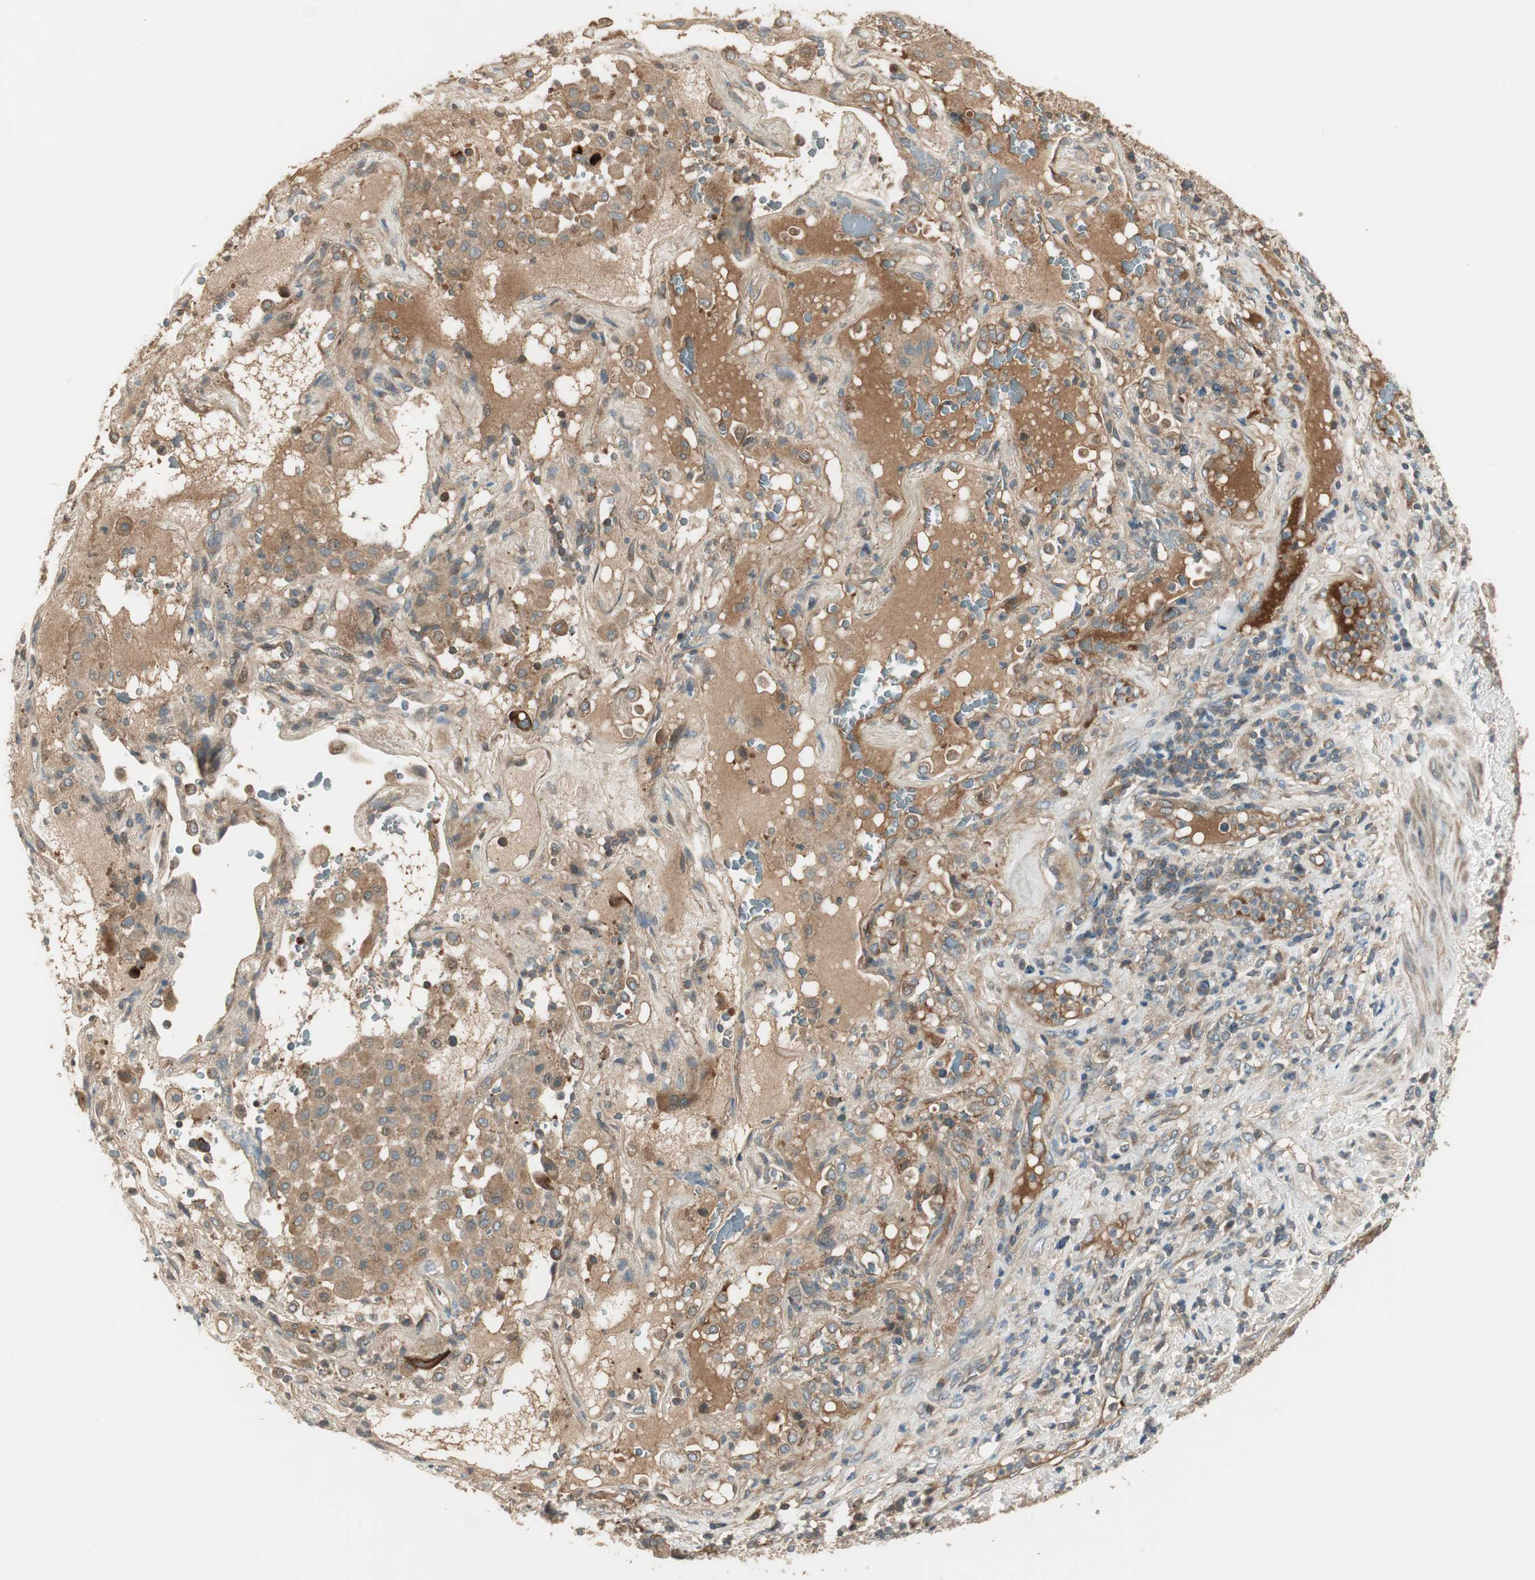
{"staining": {"intensity": "weak", "quantity": ">75%", "location": "cytoplasmic/membranous"}, "tissue": "lung cancer", "cell_type": "Tumor cells", "image_type": "cancer", "snomed": [{"axis": "morphology", "description": "Squamous cell carcinoma, NOS"}, {"axis": "topography", "description": "Lung"}], "caption": "An image of human lung squamous cell carcinoma stained for a protein reveals weak cytoplasmic/membranous brown staining in tumor cells.", "gene": "PFDN5", "patient": {"sex": "male", "age": 57}}